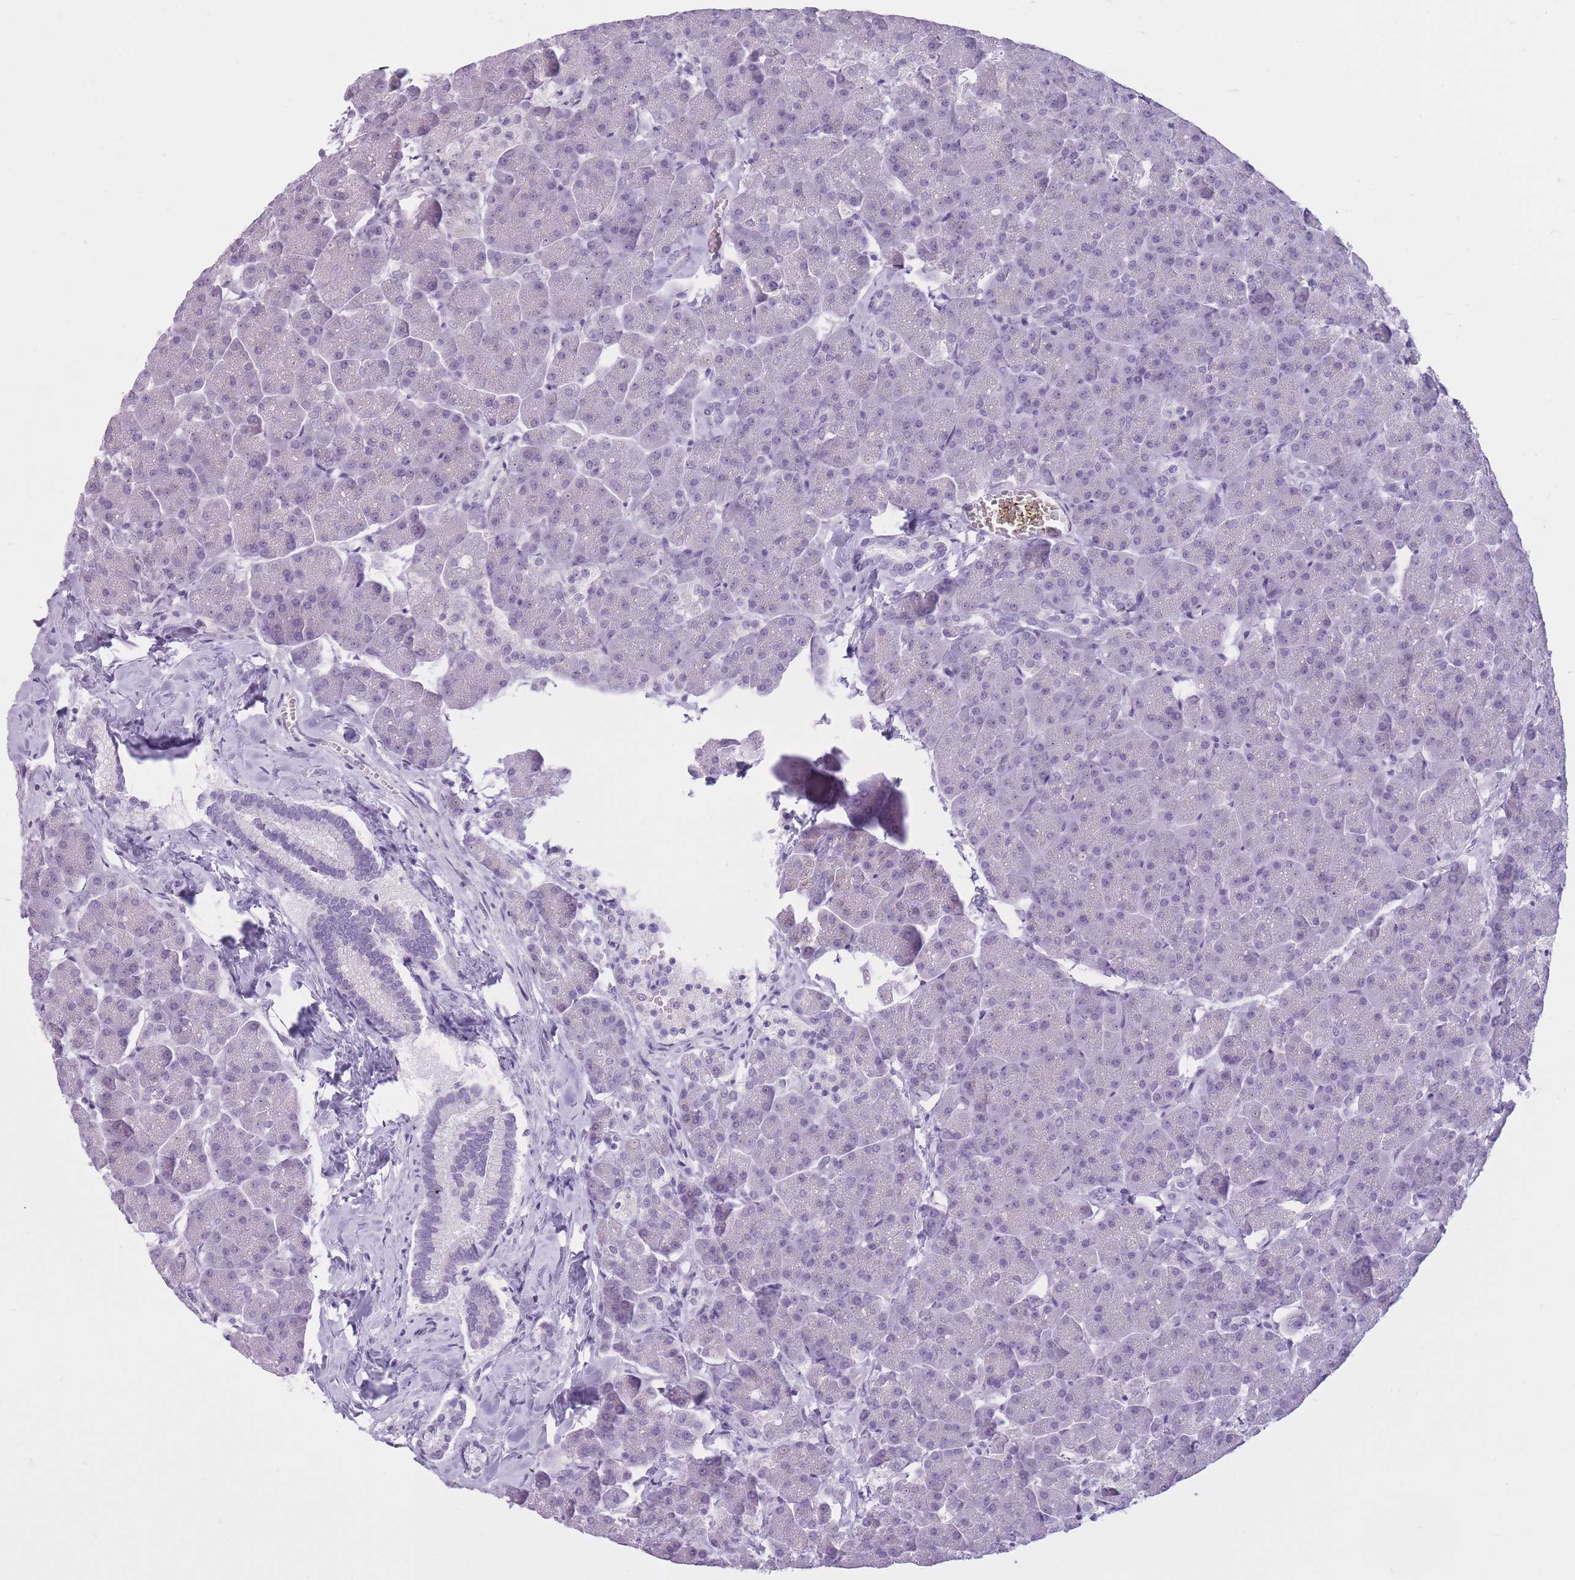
{"staining": {"intensity": "negative", "quantity": "none", "location": "none"}, "tissue": "pancreas", "cell_type": "Exocrine glandular cells", "image_type": "normal", "snomed": [{"axis": "morphology", "description": "Normal tissue, NOS"}, {"axis": "topography", "description": "Pancreas"}, {"axis": "topography", "description": "Peripheral nerve tissue"}], "caption": "Immunohistochemistry (IHC) micrograph of benign human pancreas stained for a protein (brown), which exhibits no expression in exocrine glandular cells. The staining is performed using DAB (3,3'-diaminobenzidine) brown chromogen with nuclei counter-stained in using hematoxylin.", "gene": "GOLGA6A", "patient": {"sex": "male", "age": 54}}